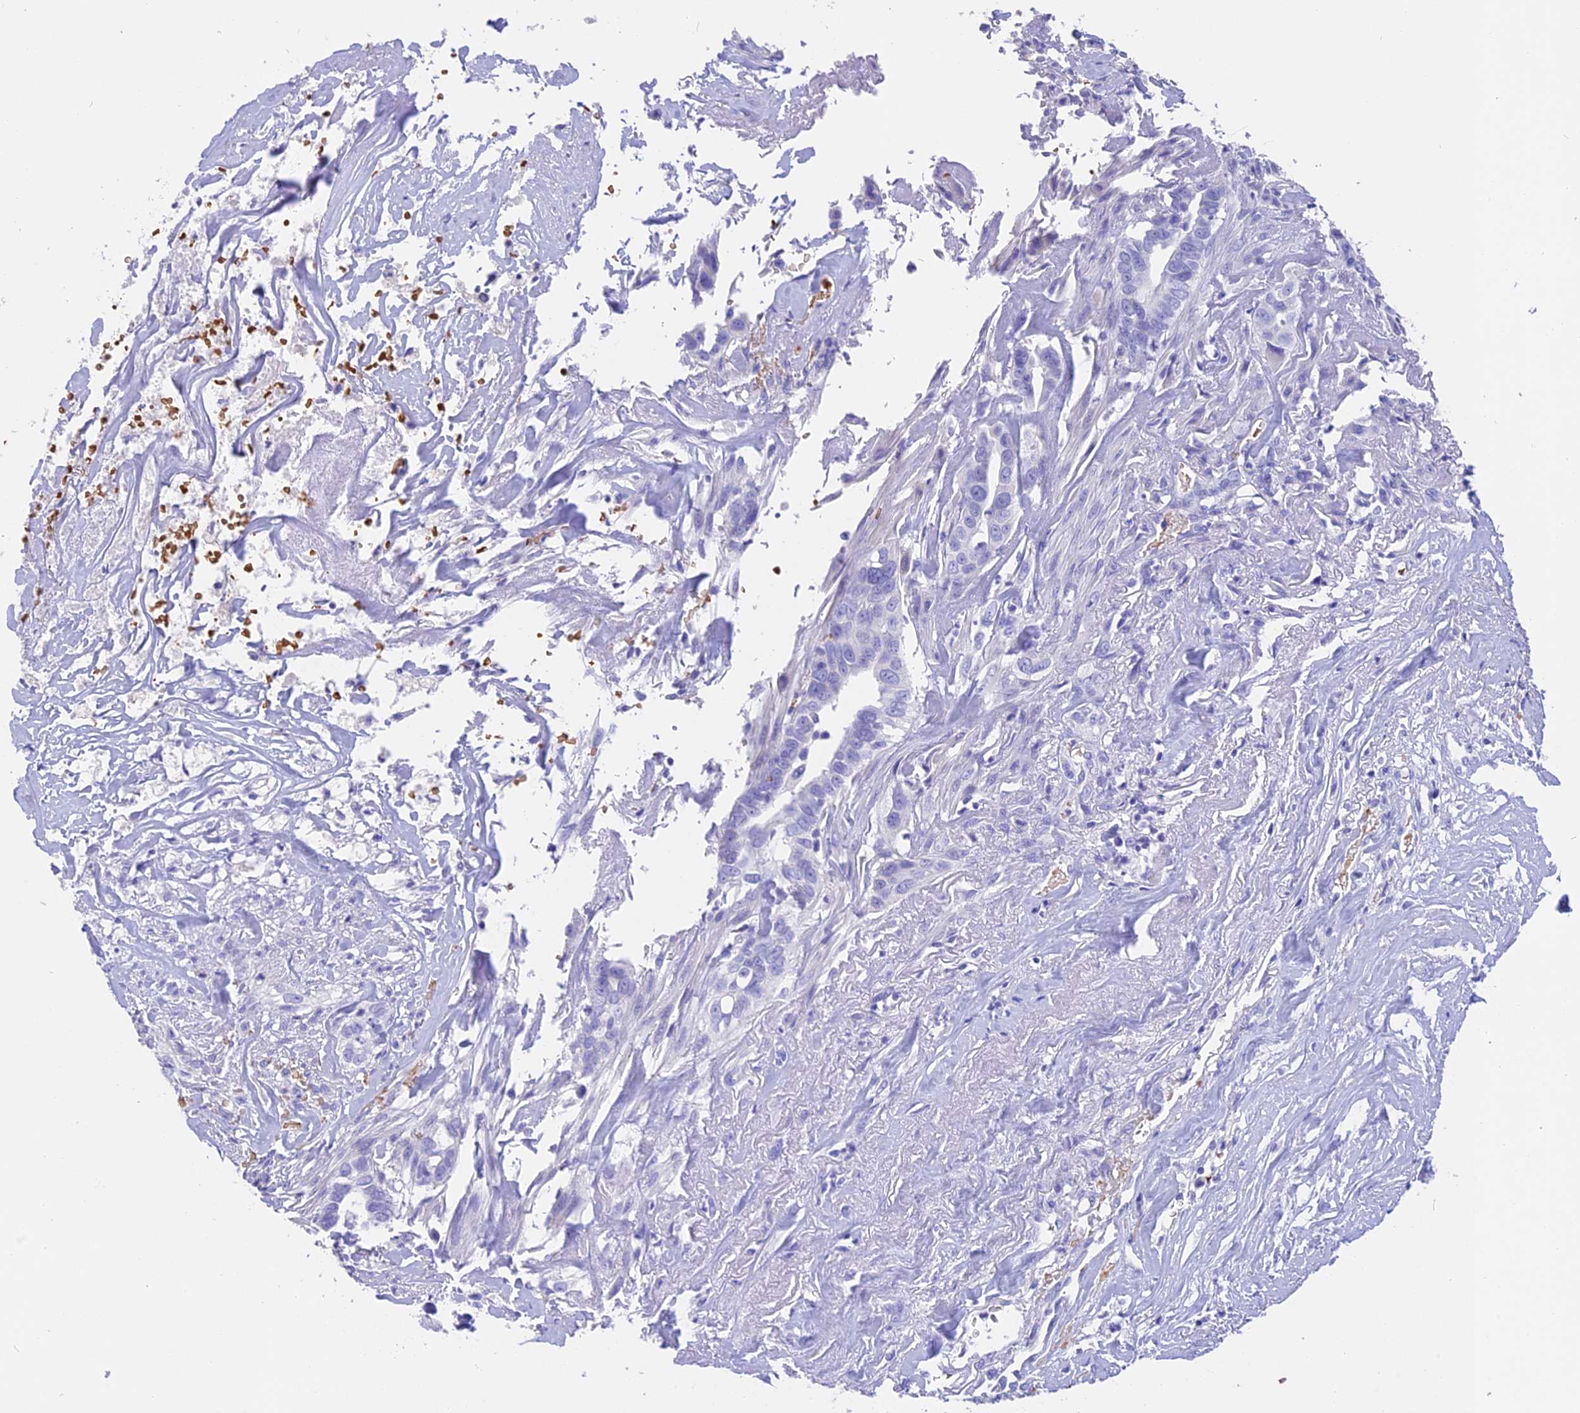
{"staining": {"intensity": "negative", "quantity": "none", "location": "none"}, "tissue": "liver cancer", "cell_type": "Tumor cells", "image_type": "cancer", "snomed": [{"axis": "morphology", "description": "Cholangiocarcinoma"}, {"axis": "topography", "description": "Liver"}], "caption": "Immunohistochemistry photomicrograph of neoplastic tissue: liver cancer stained with DAB displays no significant protein expression in tumor cells.", "gene": "TNNC2", "patient": {"sex": "female", "age": 79}}